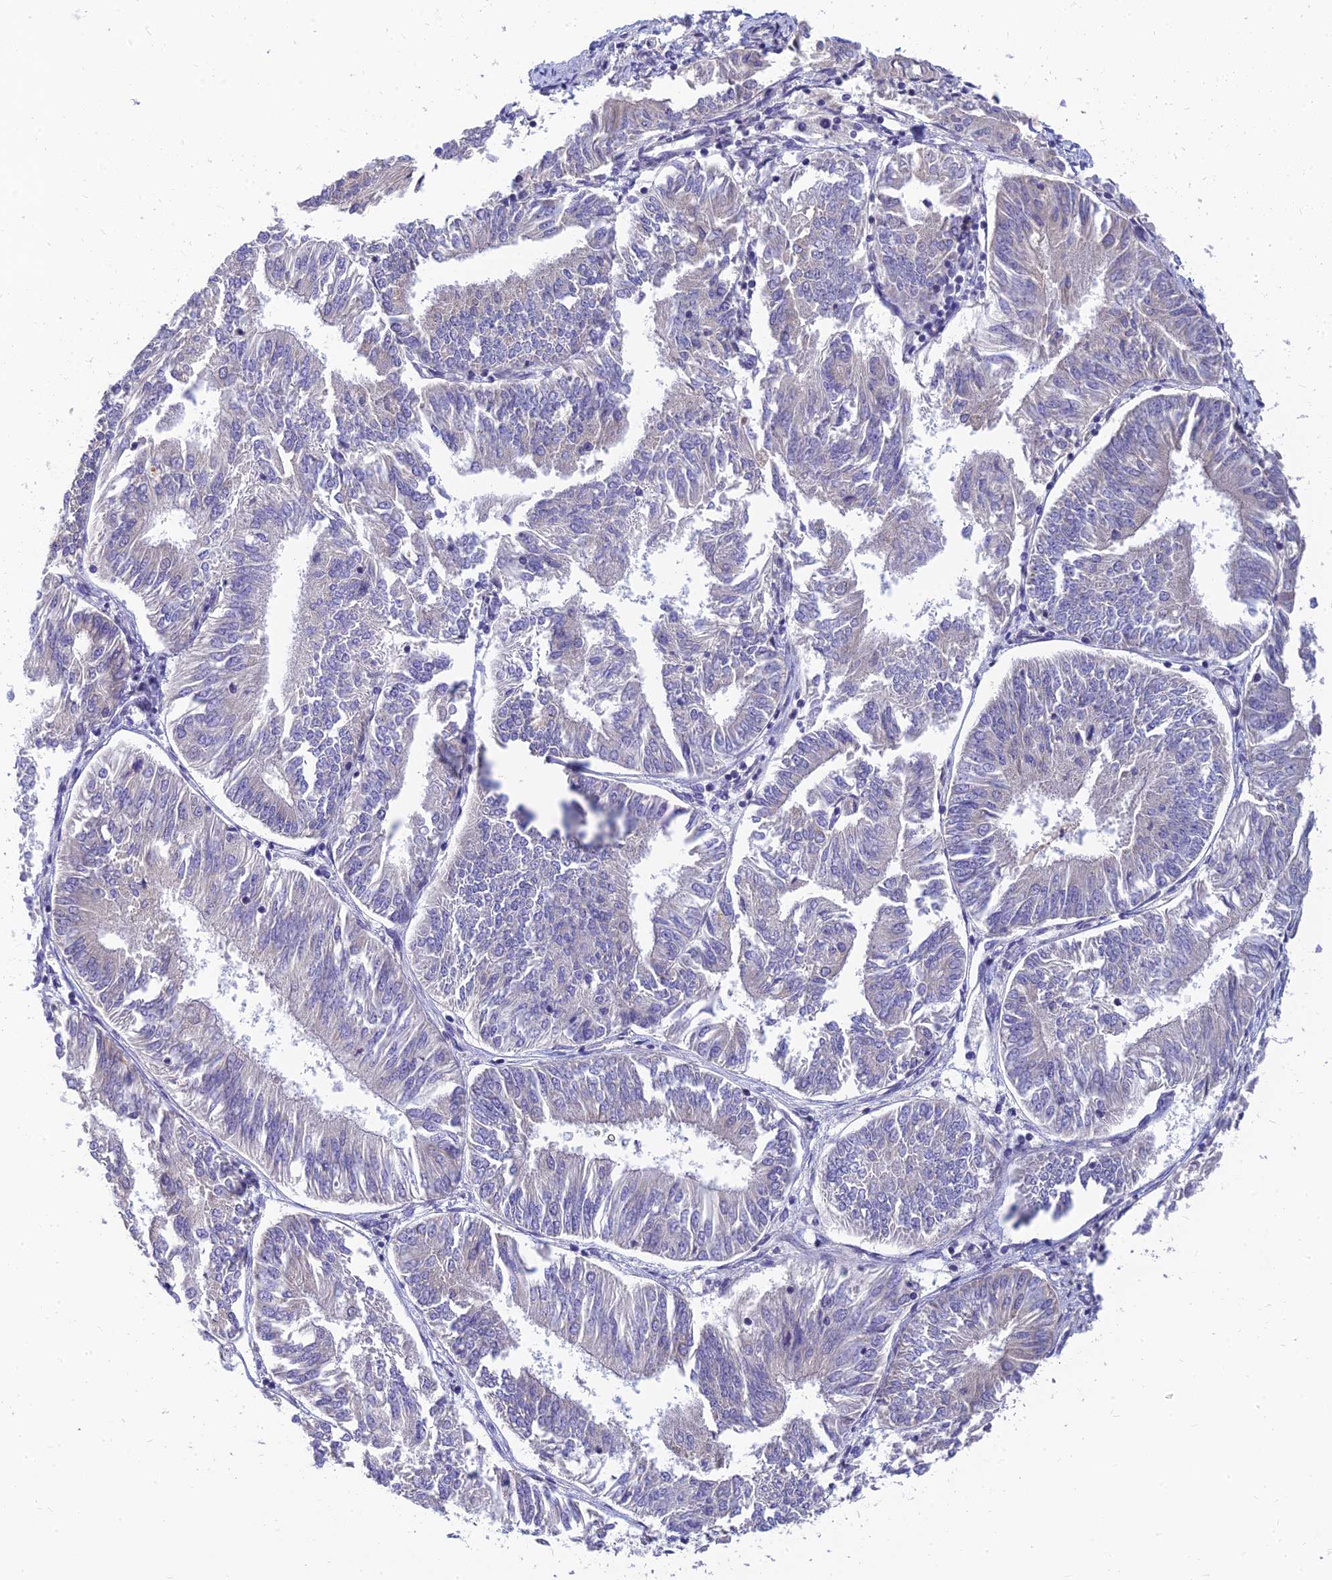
{"staining": {"intensity": "negative", "quantity": "none", "location": "none"}, "tissue": "endometrial cancer", "cell_type": "Tumor cells", "image_type": "cancer", "snomed": [{"axis": "morphology", "description": "Adenocarcinoma, NOS"}, {"axis": "topography", "description": "Endometrium"}], "caption": "A photomicrograph of human endometrial adenocarcinoma is negative for staining in tumor cells.", "gene": "ANKS4B", "patient": {"sex": "female", "age": 58}}